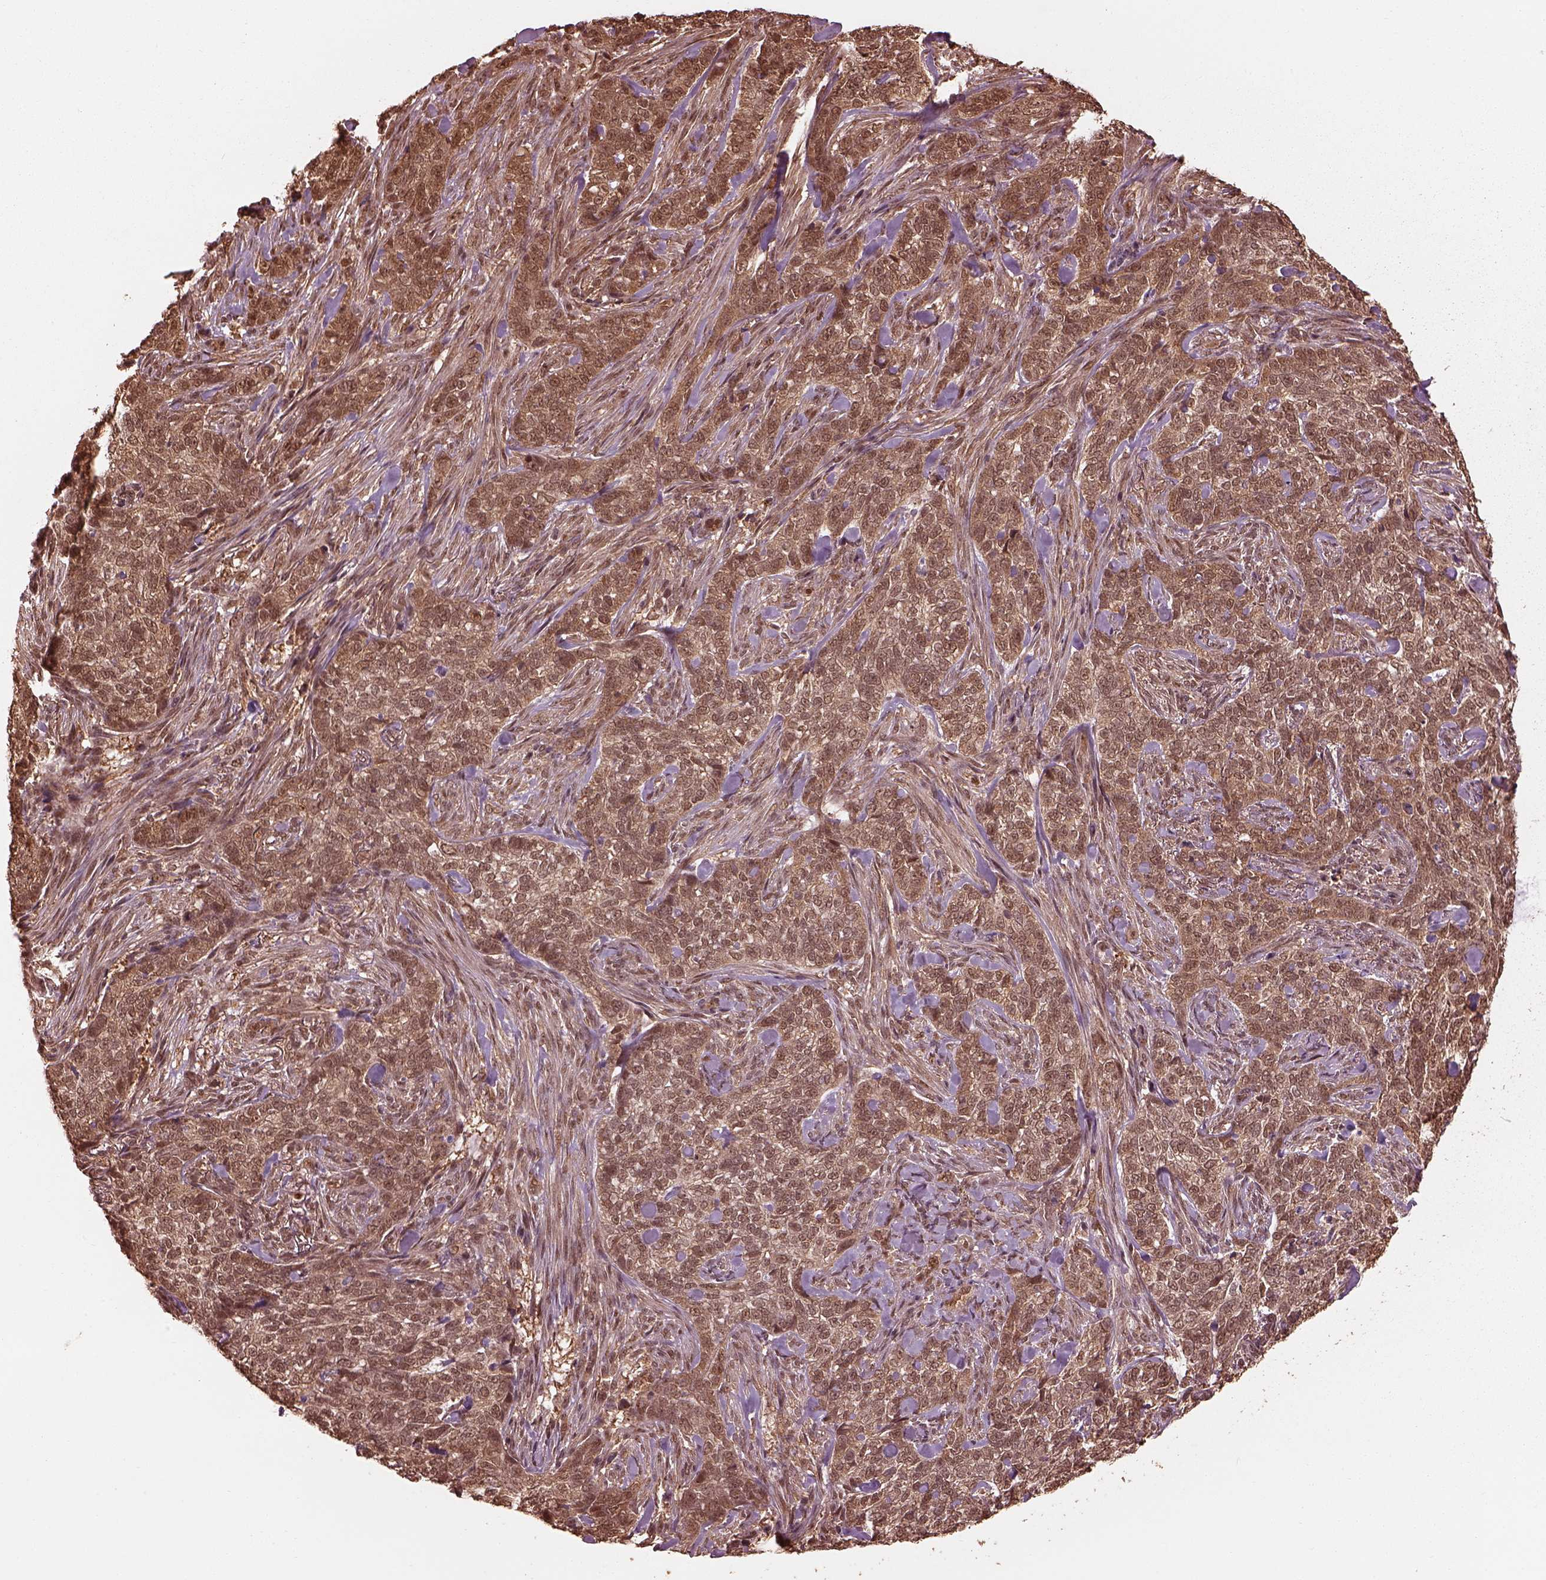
{"staining": {"intensity": "weak", "quantity": ">75%", "location": "cytoplasmic/membranous,nuclear"}, "tissue": "skin cancer", "cell_type": "Tumor cells", "image_type": "cancer", "snomed": [{"axis": "morphology", "description": "Basal cell carcinoma"}, {"axis": "topography", "description": "Skin"}], "caption": "Protein expression analysis of human skin cancer reveals weak cytoplasmic/membranous and nuclear positivity in about >75% of tumor cells.", "gene": "PSMC5", "patient": {"sex": "female", "age": 69}}